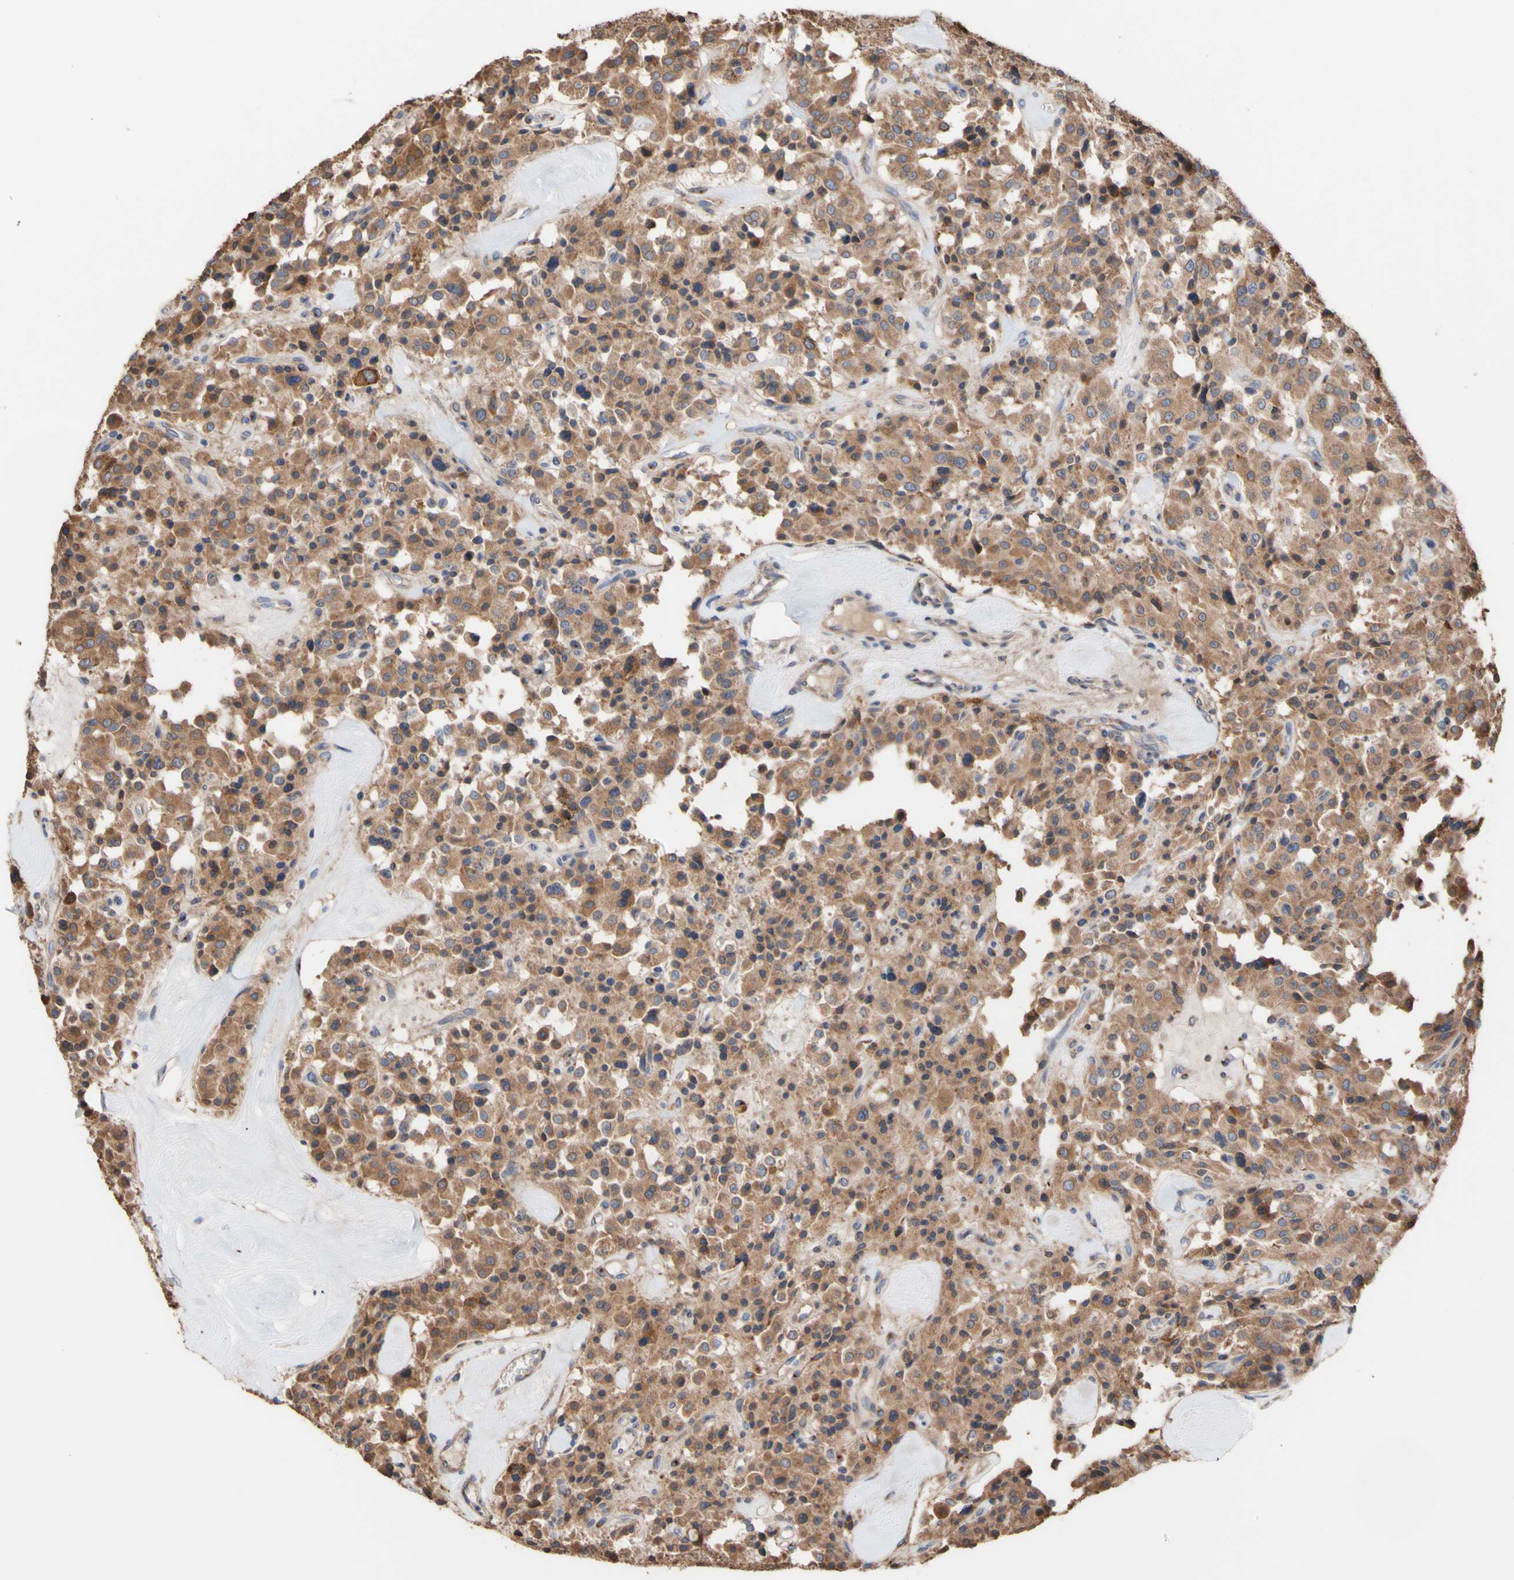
{"staining": {"intensity": "moderate", "quantity": ">75%", "location": "cytoplasmic/membranous"}, "tissue": "carcinoid", "cell_type": "Tumor cells", "image_type": "cancer", "snomed": [{"axis": "morphology", "description": "Carcinoid, malignant, NOS"}, {"axis": "topography", "description": "Lung"}], "caption": "This is an image of immunohistochemistry staining of carcinoid, which shows moderate staining in the cytoplasmic/membranous of tumor cells.", "gene": "NECTIN3", "patient": {"sex": "male", "age": 30}}